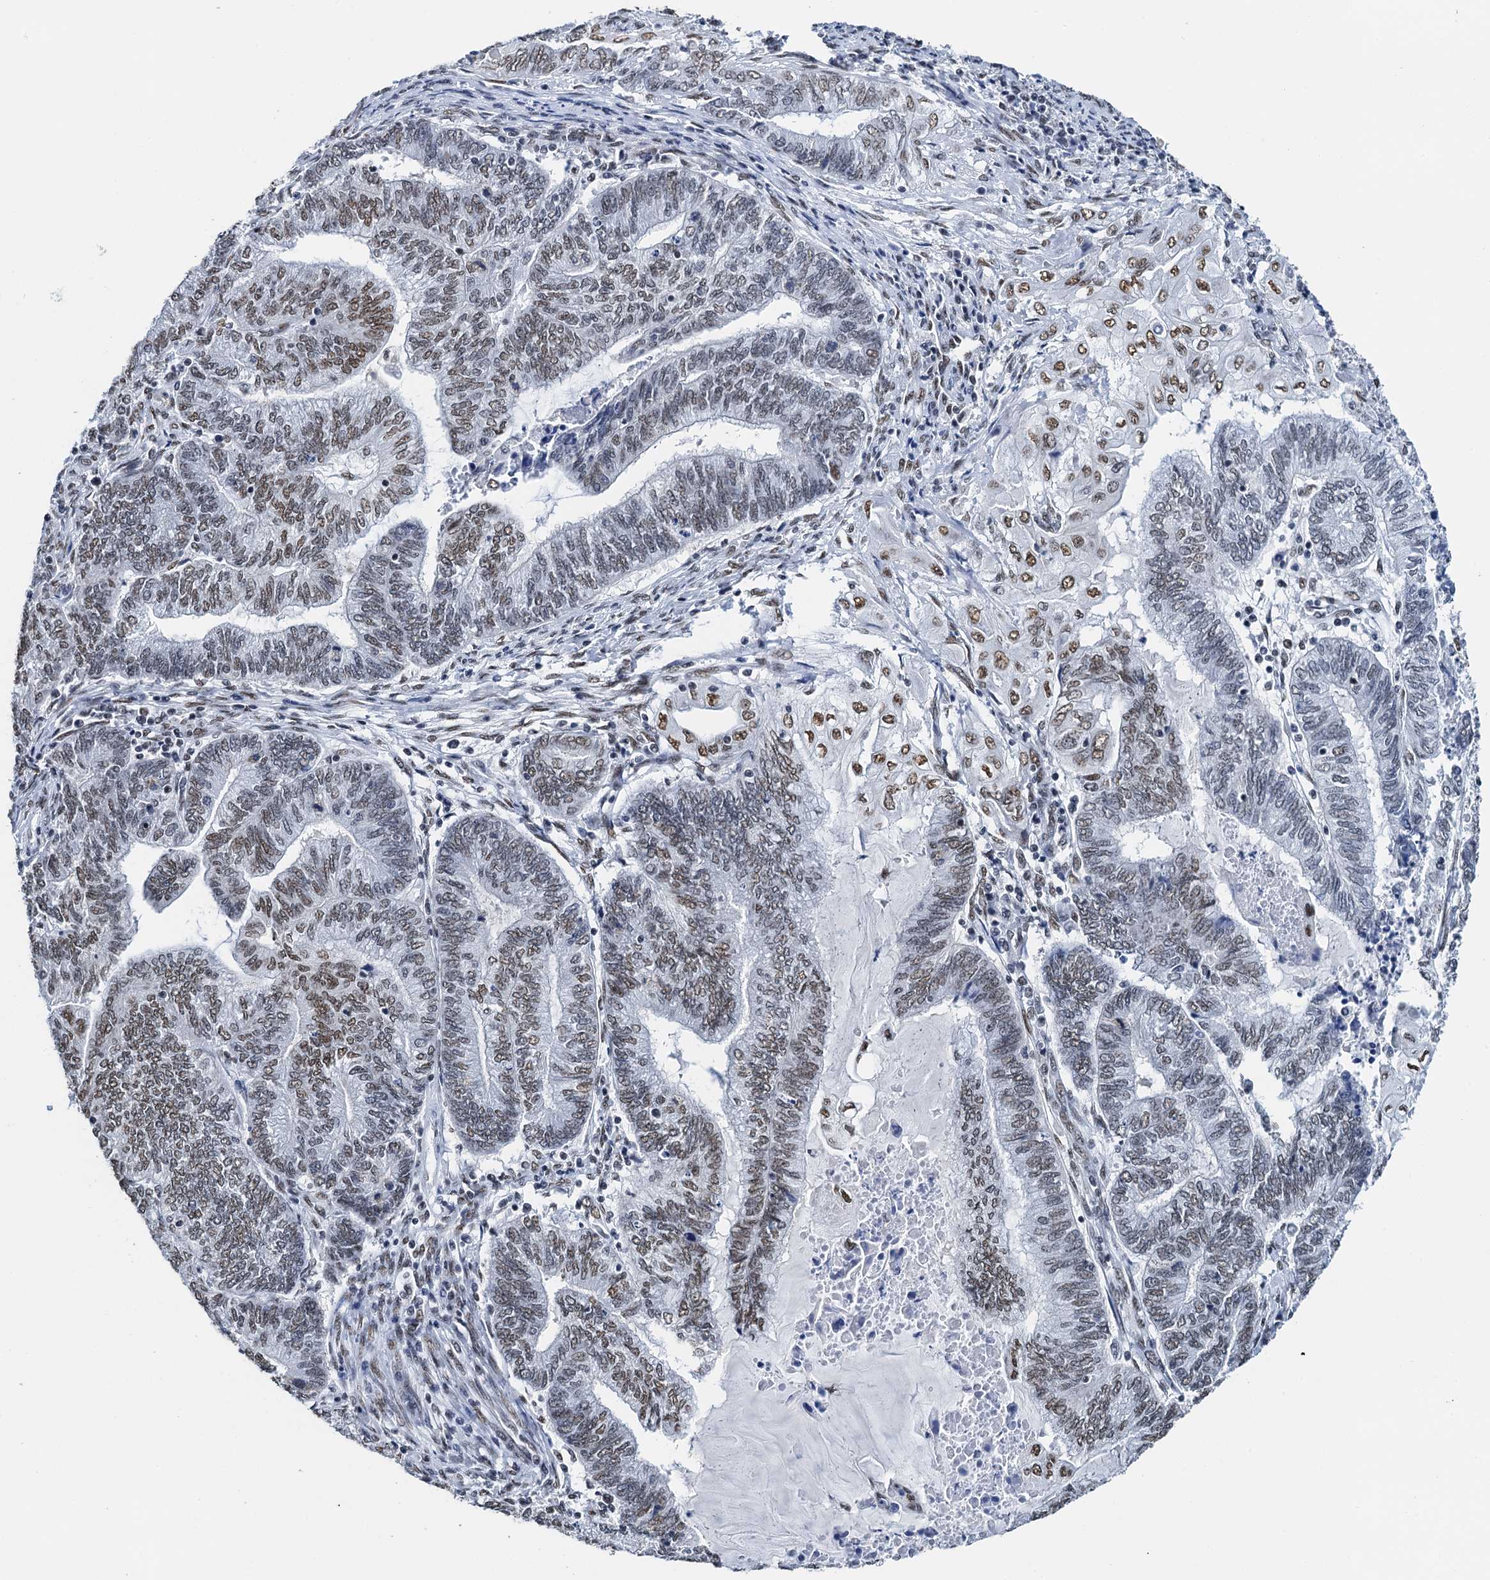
{"staining": {"intensity": "moderate", "quantity": "25%-75%", "location": "nuclear"}, "tissue": "endometrial cancer", "cell_type": "Tumor cells", "image_type": "cancer", "snomed": [{"axis": "morphology", "description": "Adenocarcinoma, NOS"}, {"axis": "topography", "description": "Uterus"}, {"axis": "topography", "description": "Endometrium"}], "caption": "Protein staining shows moderate nuclear staining in approximately 25%-75% of tumor cells in endometrial cancer (adenocarcinoma).", "gene": "SLTM", "patient": {"sex": "female", "age": 70}}